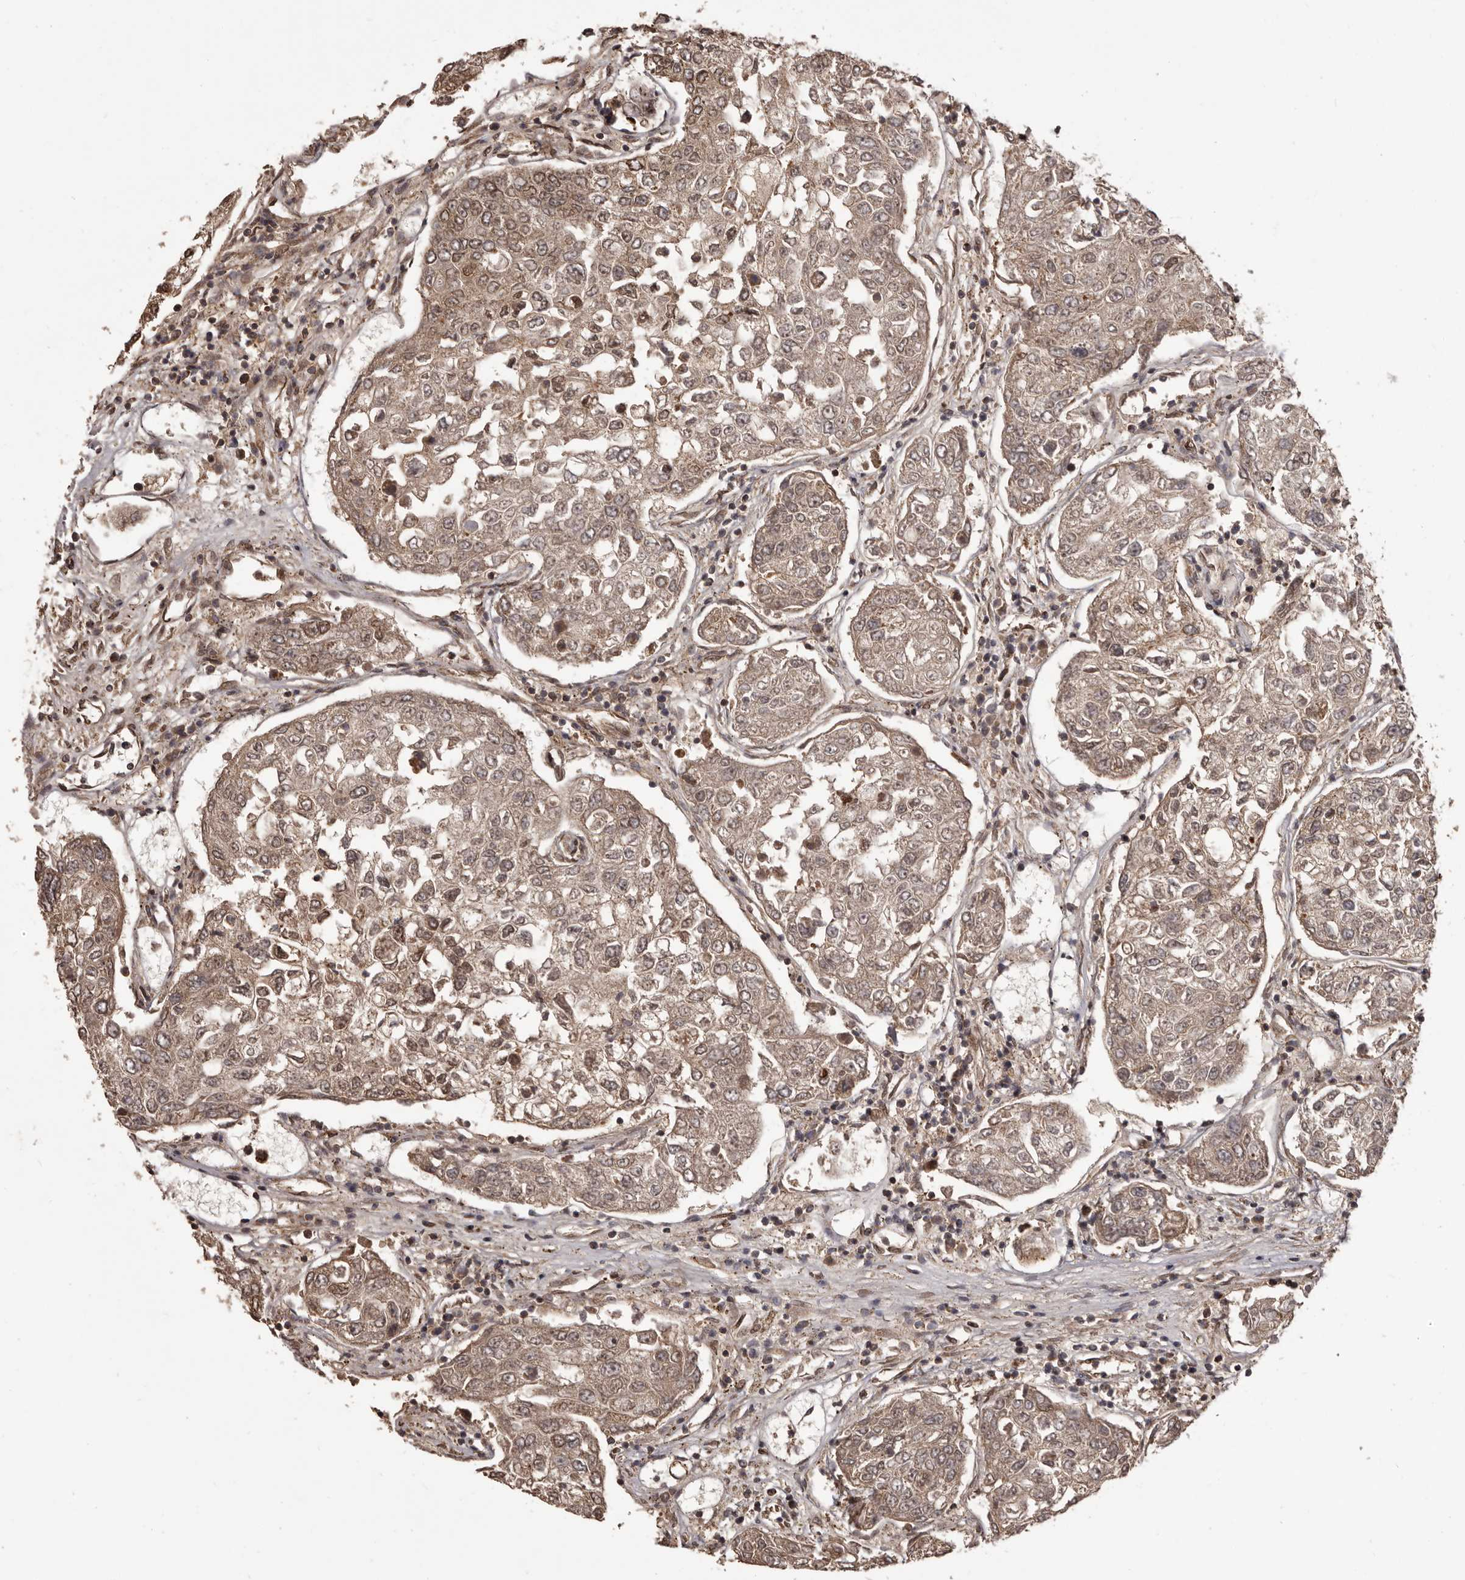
{"staining": {"intensity": "moderate", "quantity": ">75%", "location": "cytoplasmic/membranous,nuclear"}, "tissue": "urothelial cancer", "cell_type": "Tumor cells", "image_type": "cancer", "snomed": [{"axis": "morphology", "description": "Urothelial carcinoma, High grade"}, {"axis": "topography", "description": "Lymph node"}, {"axis": "topography", "description": "Urinary bladder"}], "caption": "The micrograph reveals immunohistochemical staining of urothelial carcinoma (high-grade). There is moderate cytoplasmic/membranous and nuclear positivity is identified in about >75% of tumor cells.", "gene": "CHRM2", "patient": {"sex": "male", "age": 51}}